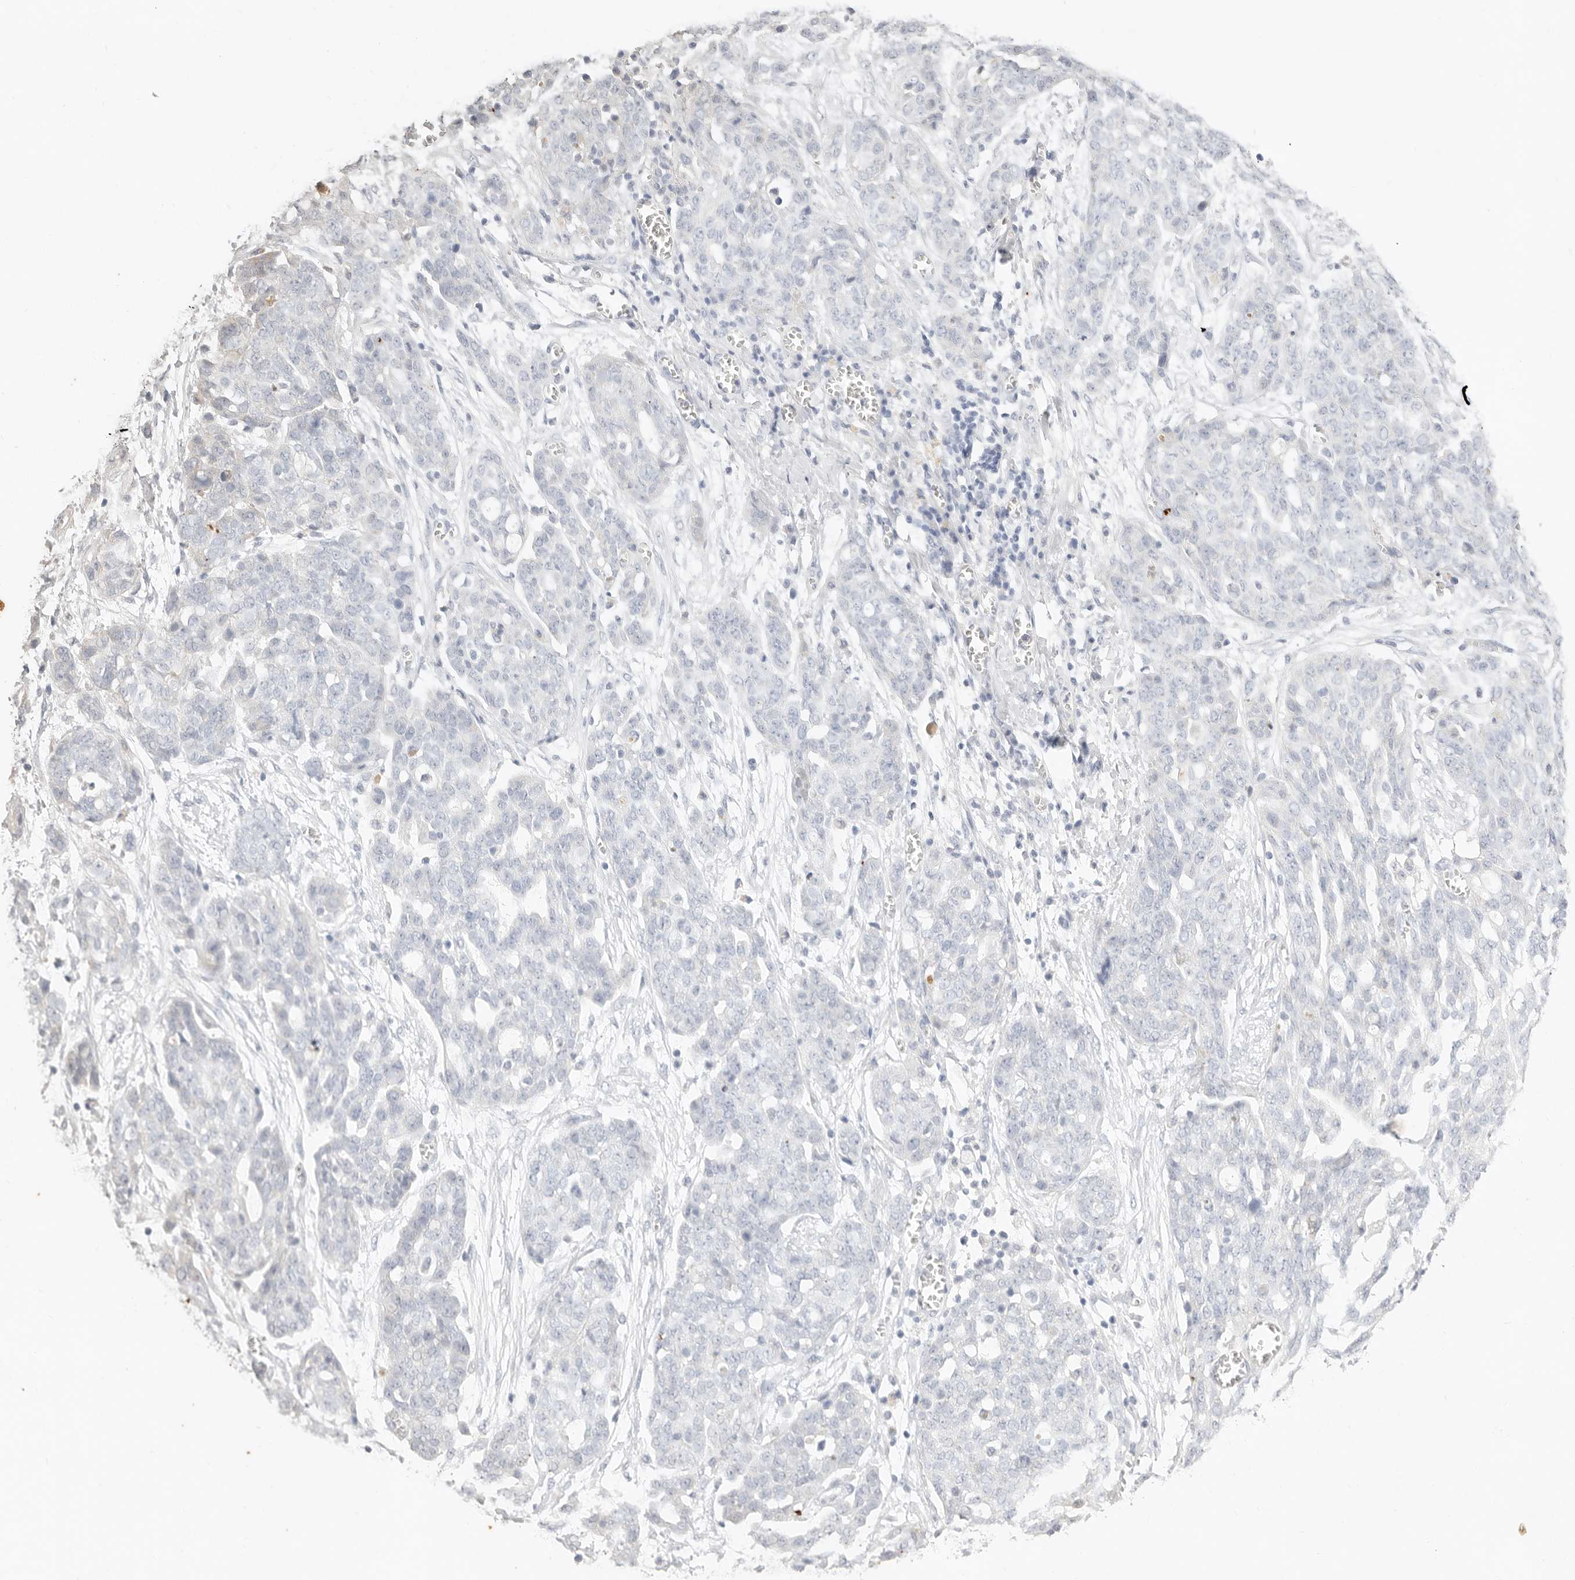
{"staining": {"intensity": "negative", "quantity": "none", "location": "none"}, "tissue": "ovarian cancer", "cell_type": "Tumor cells", "image_type": "cancer", "snomed": [{"axis": "morphology", "description": "Cystadenocarcinoma, serous, NOS"}, {"axis": "topography", "description": "Soft tissue"}, {"axis": "topography", "description": "Ovary"}], "caption": "A micrograph of serous cystadenocarcinoma (ovarian) stained for a protein shows no brown staining in tumor cells. Brightfield microscopy of IHC stained with DAB (3,3'-diaminobenzidine) (brown) and hematoxylin (blue), captured at high magnification.", "gene": "ACOX1", "patient": {"sex": "female", "age": 57}}